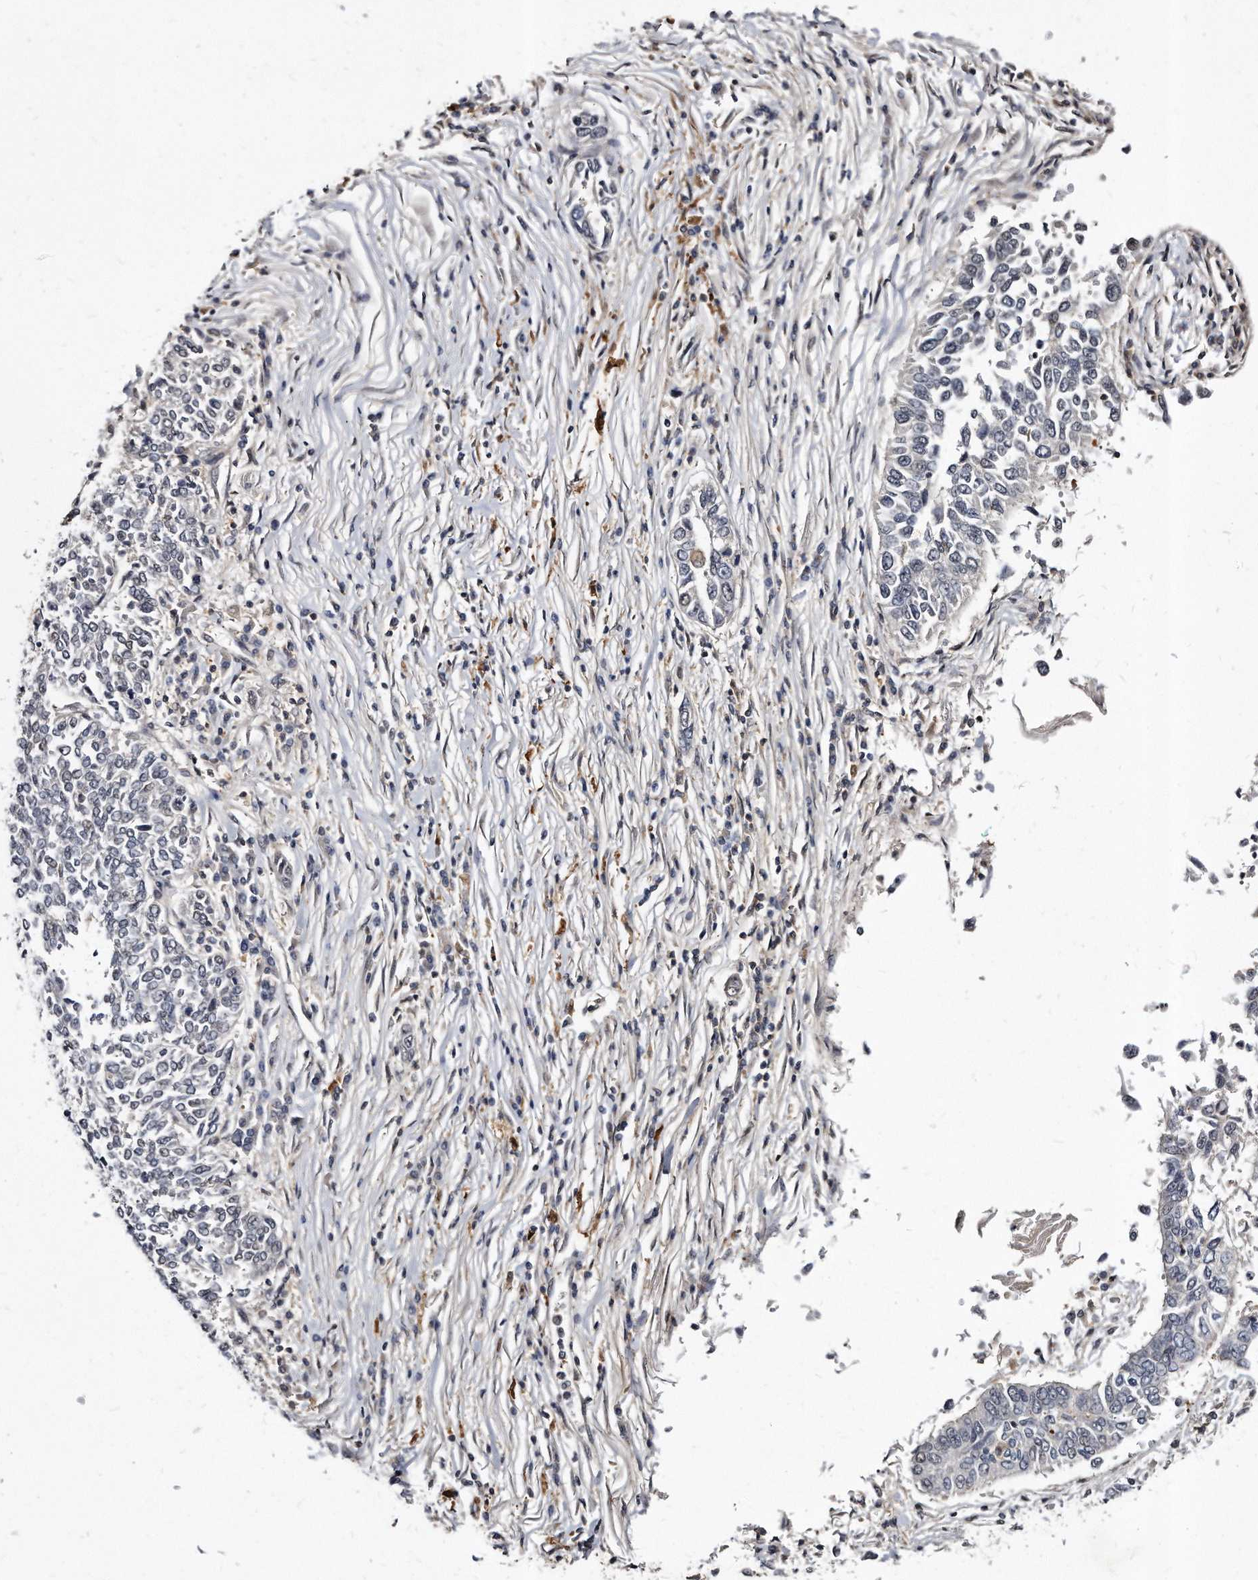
{"staining": {"intensity": "negative", "quantity": "none", "location": "none"}, "tissue": "lung cancer", "cell_type": "Tumor cells", "image_type": "cancer", "snomed": [{"axis": "morphology", "description": "Normal tissue, NOS"}, {"axis": "morphology", "description": "Squamous cell carcinoma, NOS"}, {"axis": "topography", "description": "Cartilage tissue"}, {"axis": "topography", "description": "Bronchus"}, {"axis": "topography", "description": "Lung"}, {"axis": "topography", "description": "Peripheral nerve tissue"}], "caption": "Protein analysis of lung squamous cell carcinoma reveals no significant staining in tumor cells.", "gene": "KLHDC3", "patient": {"sex": "female", "age": 49}}